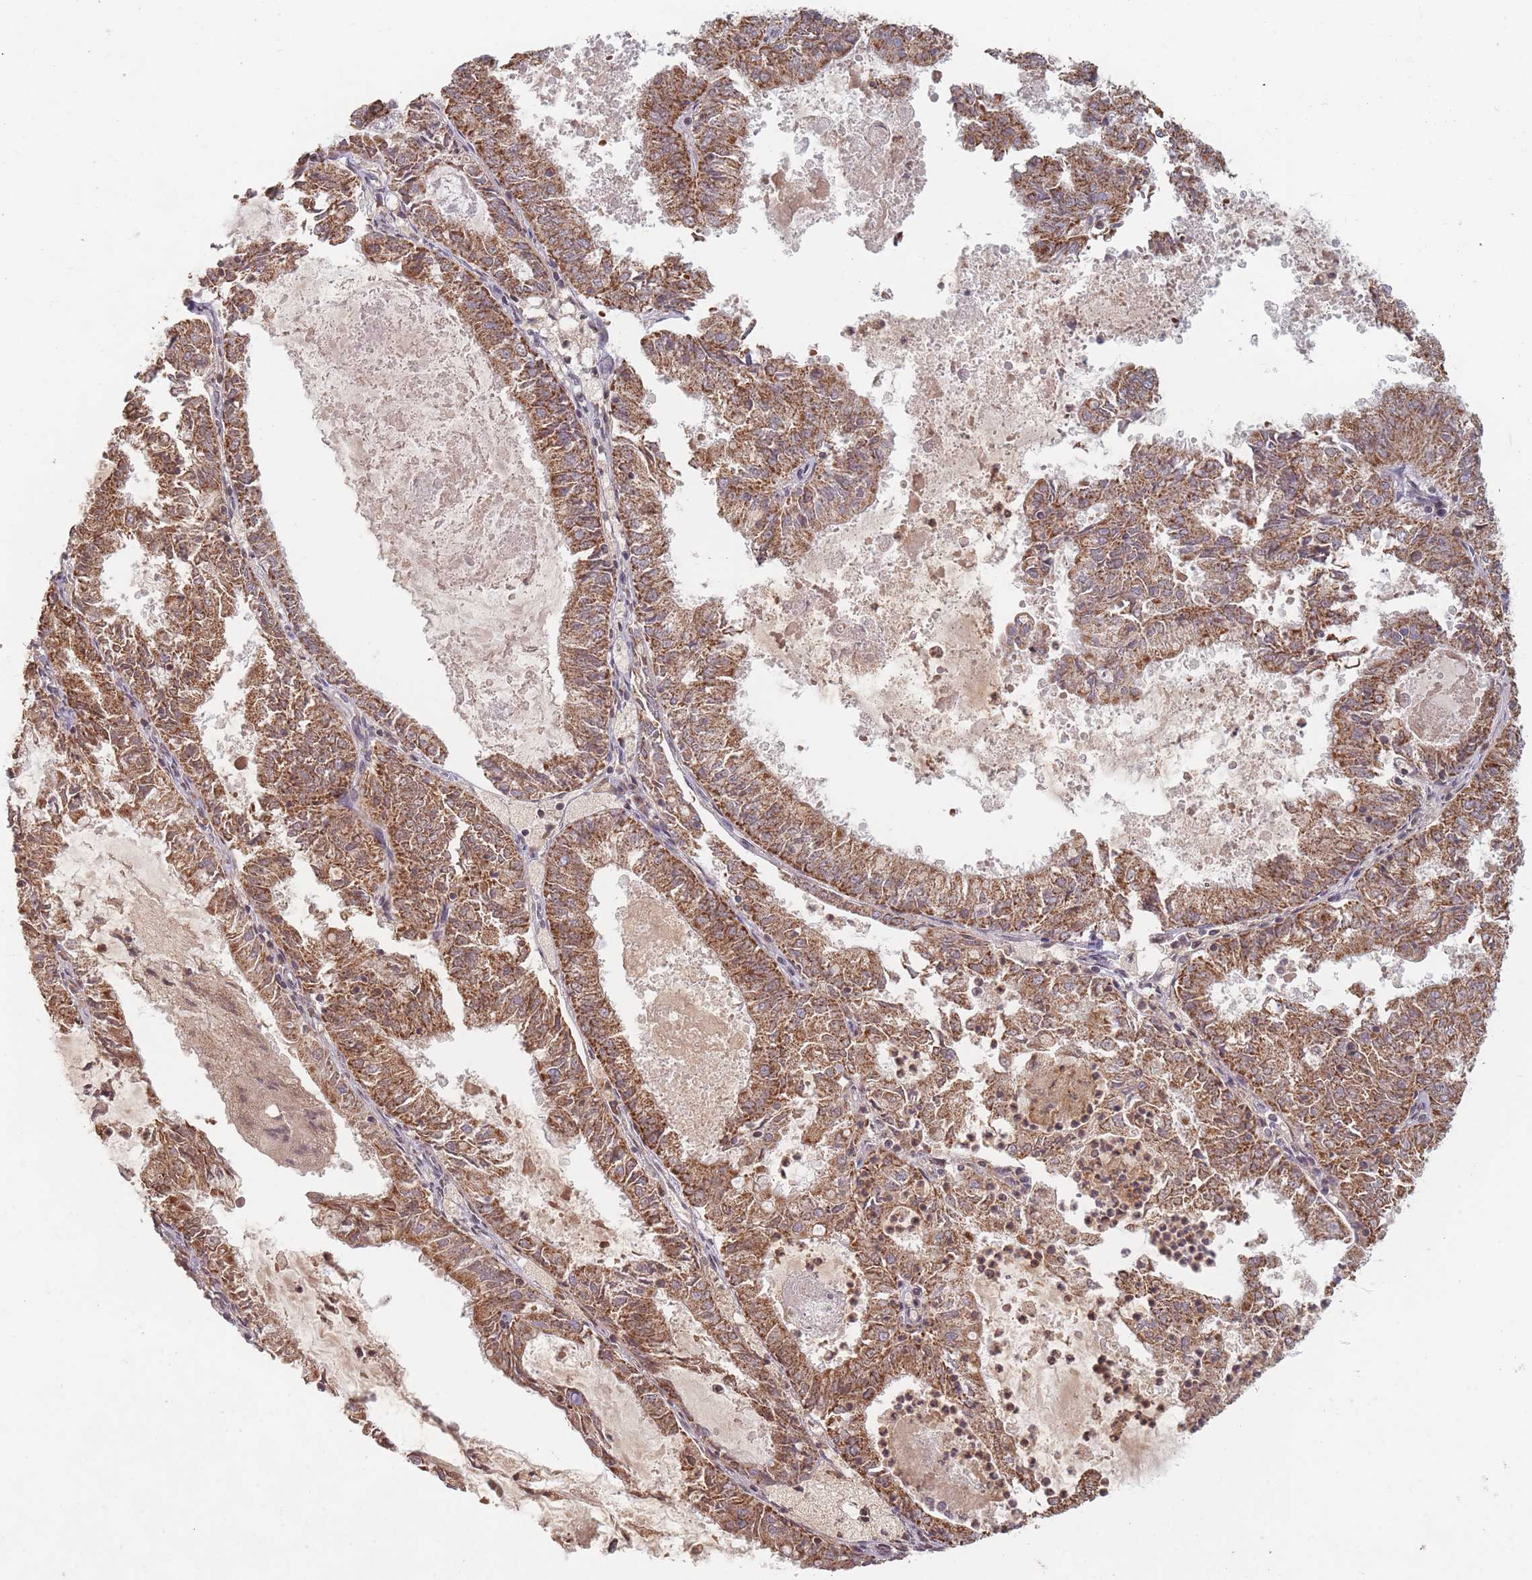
{"staining": {"intensity": "moderate", "quantity": ">75%", "location": "cytoplasmic/membranous"}, "tissue": "endometrial cancer", "cell_type": "Tumor cells", "image_type": "cancer", "snomed": [{"axis": "morphology", "description": "Adenocarcinoma, NOS"}, {"axis": "topography", "description": "Endometrium"}], "caption": "An immunohistochemistry (IHC) micrograph of tumor tissue is shown. Protein staining in brown labels moderate cytoplasmic/membranous positivity in endometrial adenocarcinoma within tumor cells. (DAB (3,3'-diaminobenzidine) IHC, brown staining for protein, blue staining for nuclei).", "gene": "OR2M4", "patient": {"sex": "female", "age": 57}}